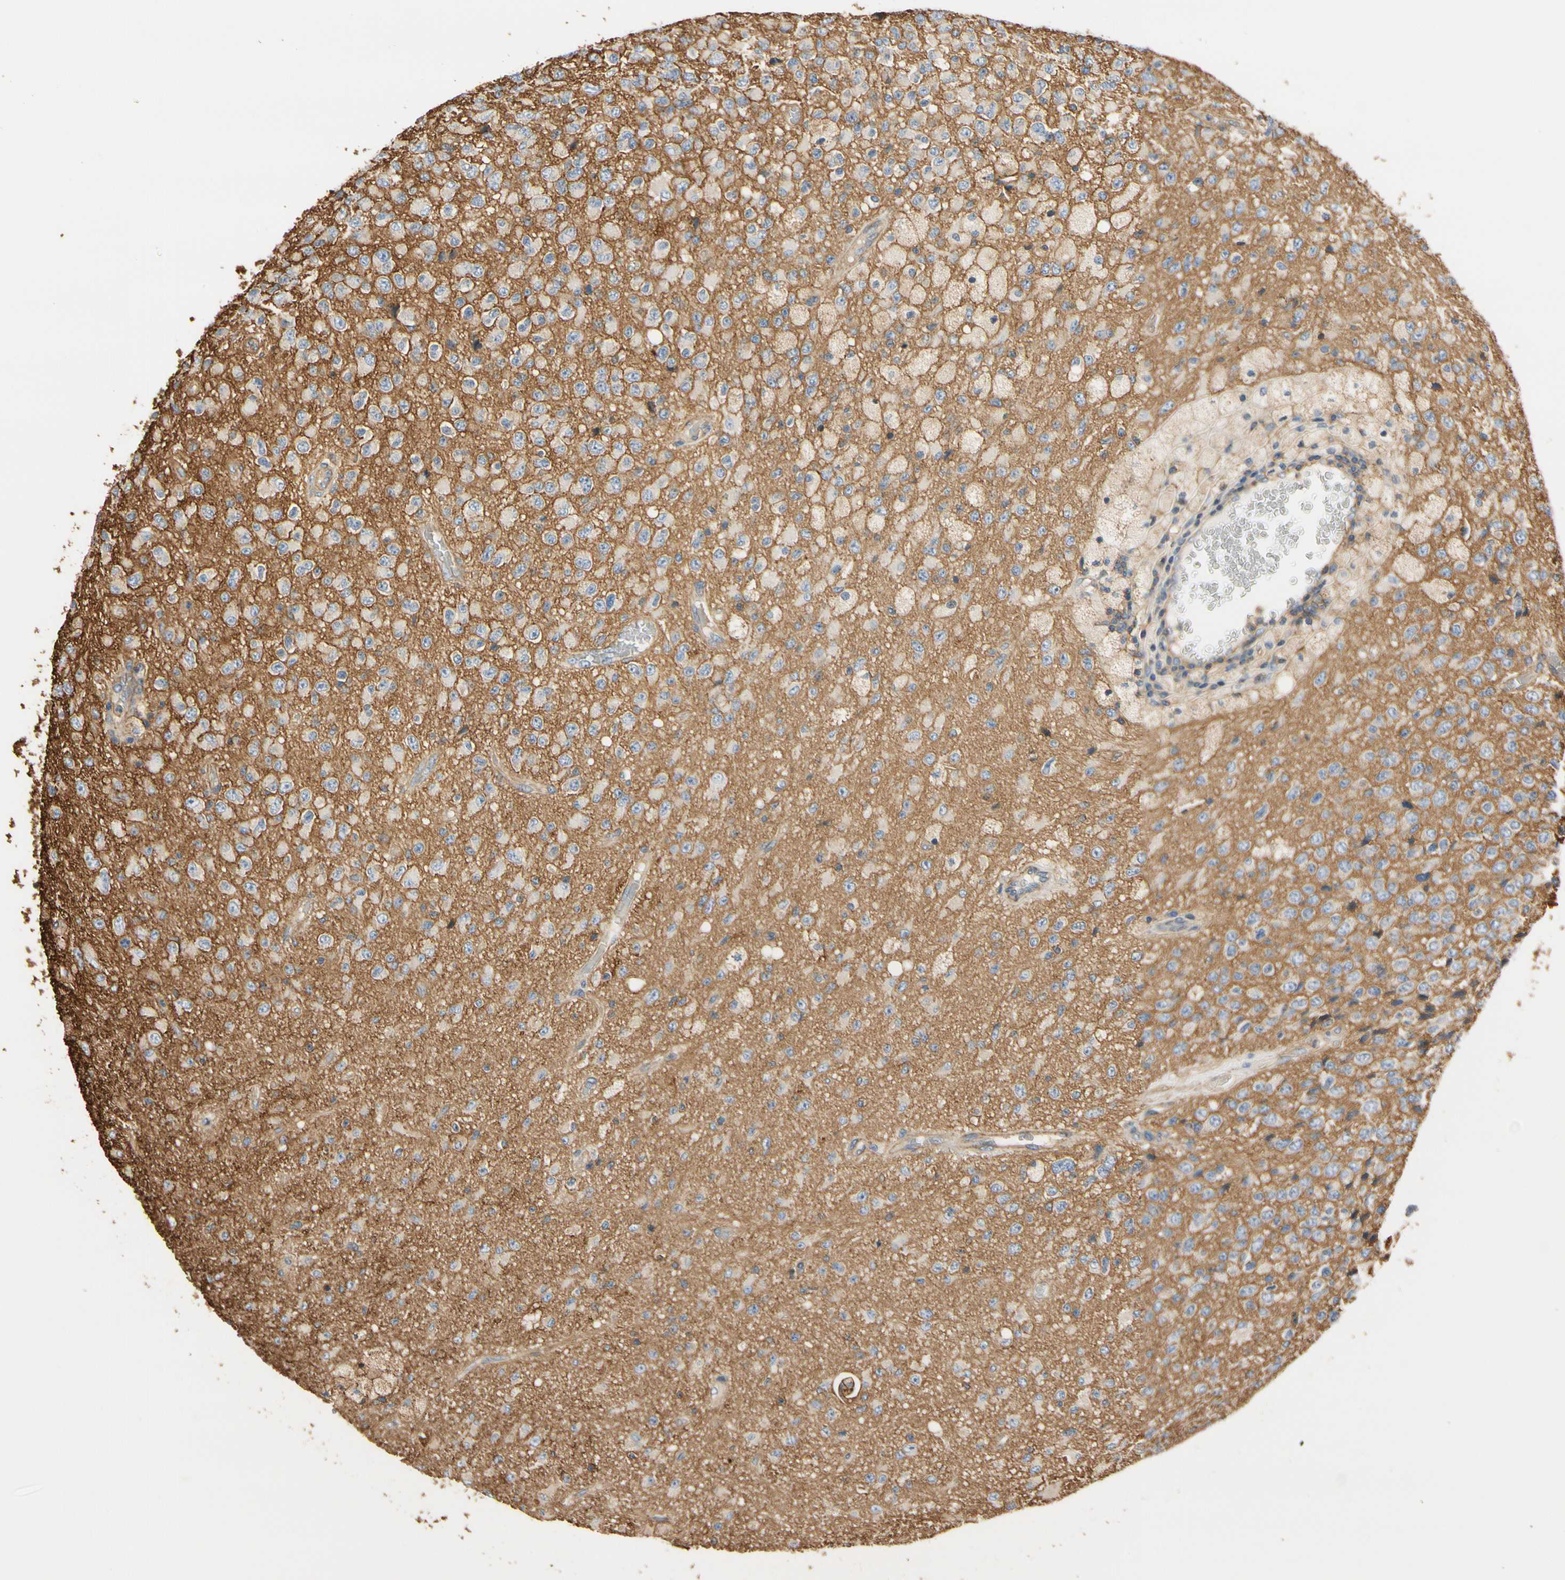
{"staining": {"intensity": "negative", "quantity": "none", "location": "none"}, "tissue": "glioma", "cell_type": "Tumor cells", "image_type": "cancer", "snomed": [{"axis": "morphology", "description": "Glioma, malignant, High grade"}, {"axis": "topography", "description": "pancreas cauda"}], "caption": "Immunohistochemical staining of glioma reveals no significant expression in tumor cells. Nuclei are stained in blue.", "gene": "IL1RL1", "patient": {"sex": "male", "age": 60}}